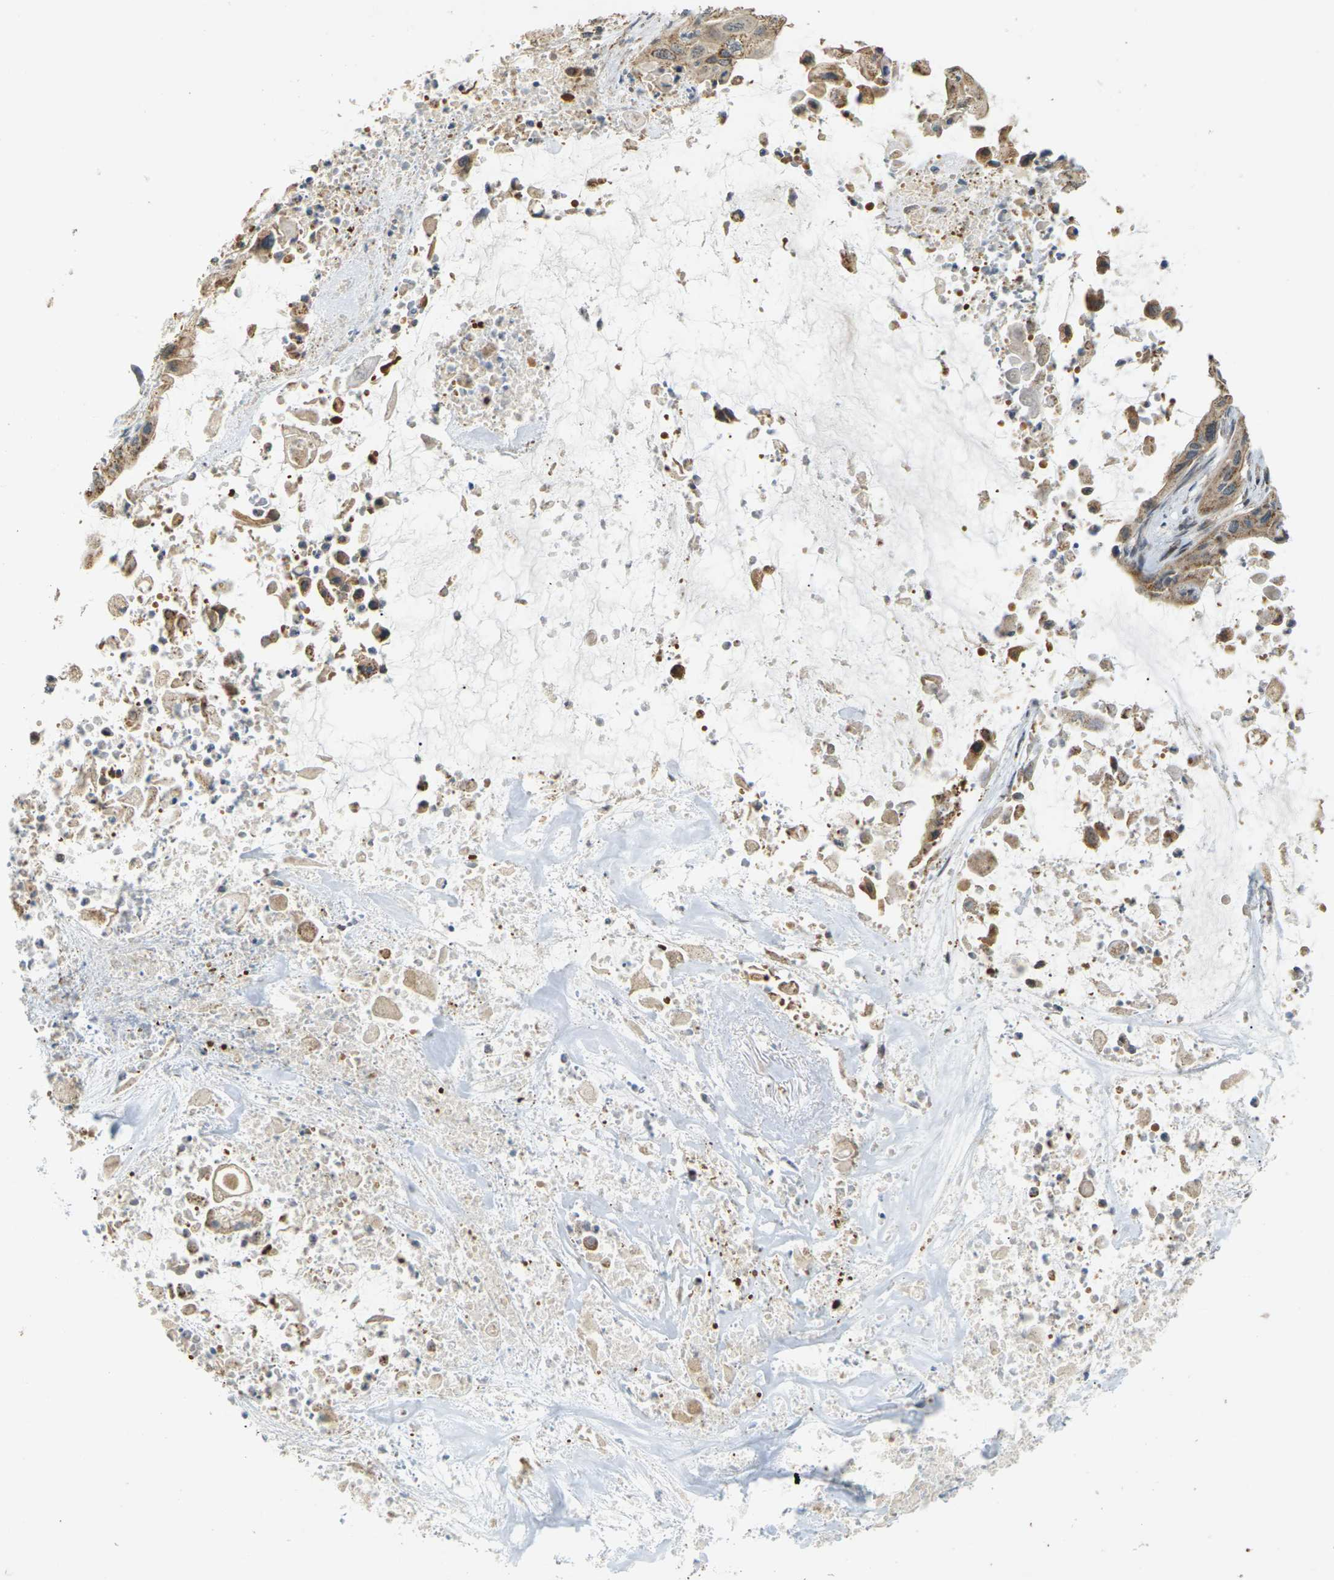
{"staining": {"intensity": "moderate", "quantity": ">75%", "location": "cytoplasmic/membranous"}, "tissue": "pancreatic cancer", "cell_type": "Tumor cells", "image_type": "cancer", "snomed": [{"axis": "morphology", "description": "Adenocarcinoma, NOS"}, {"axis": "topography", "description": "Pancreas"}], "caption": "Immunohistochemical staining of pancreatic cancer shows medium levels of moderate cytoplasmic/membranous staining in approximately >75% of tumor cells.", "gene": "KSR1", "patient": {"sex": "male", "age": 73}}